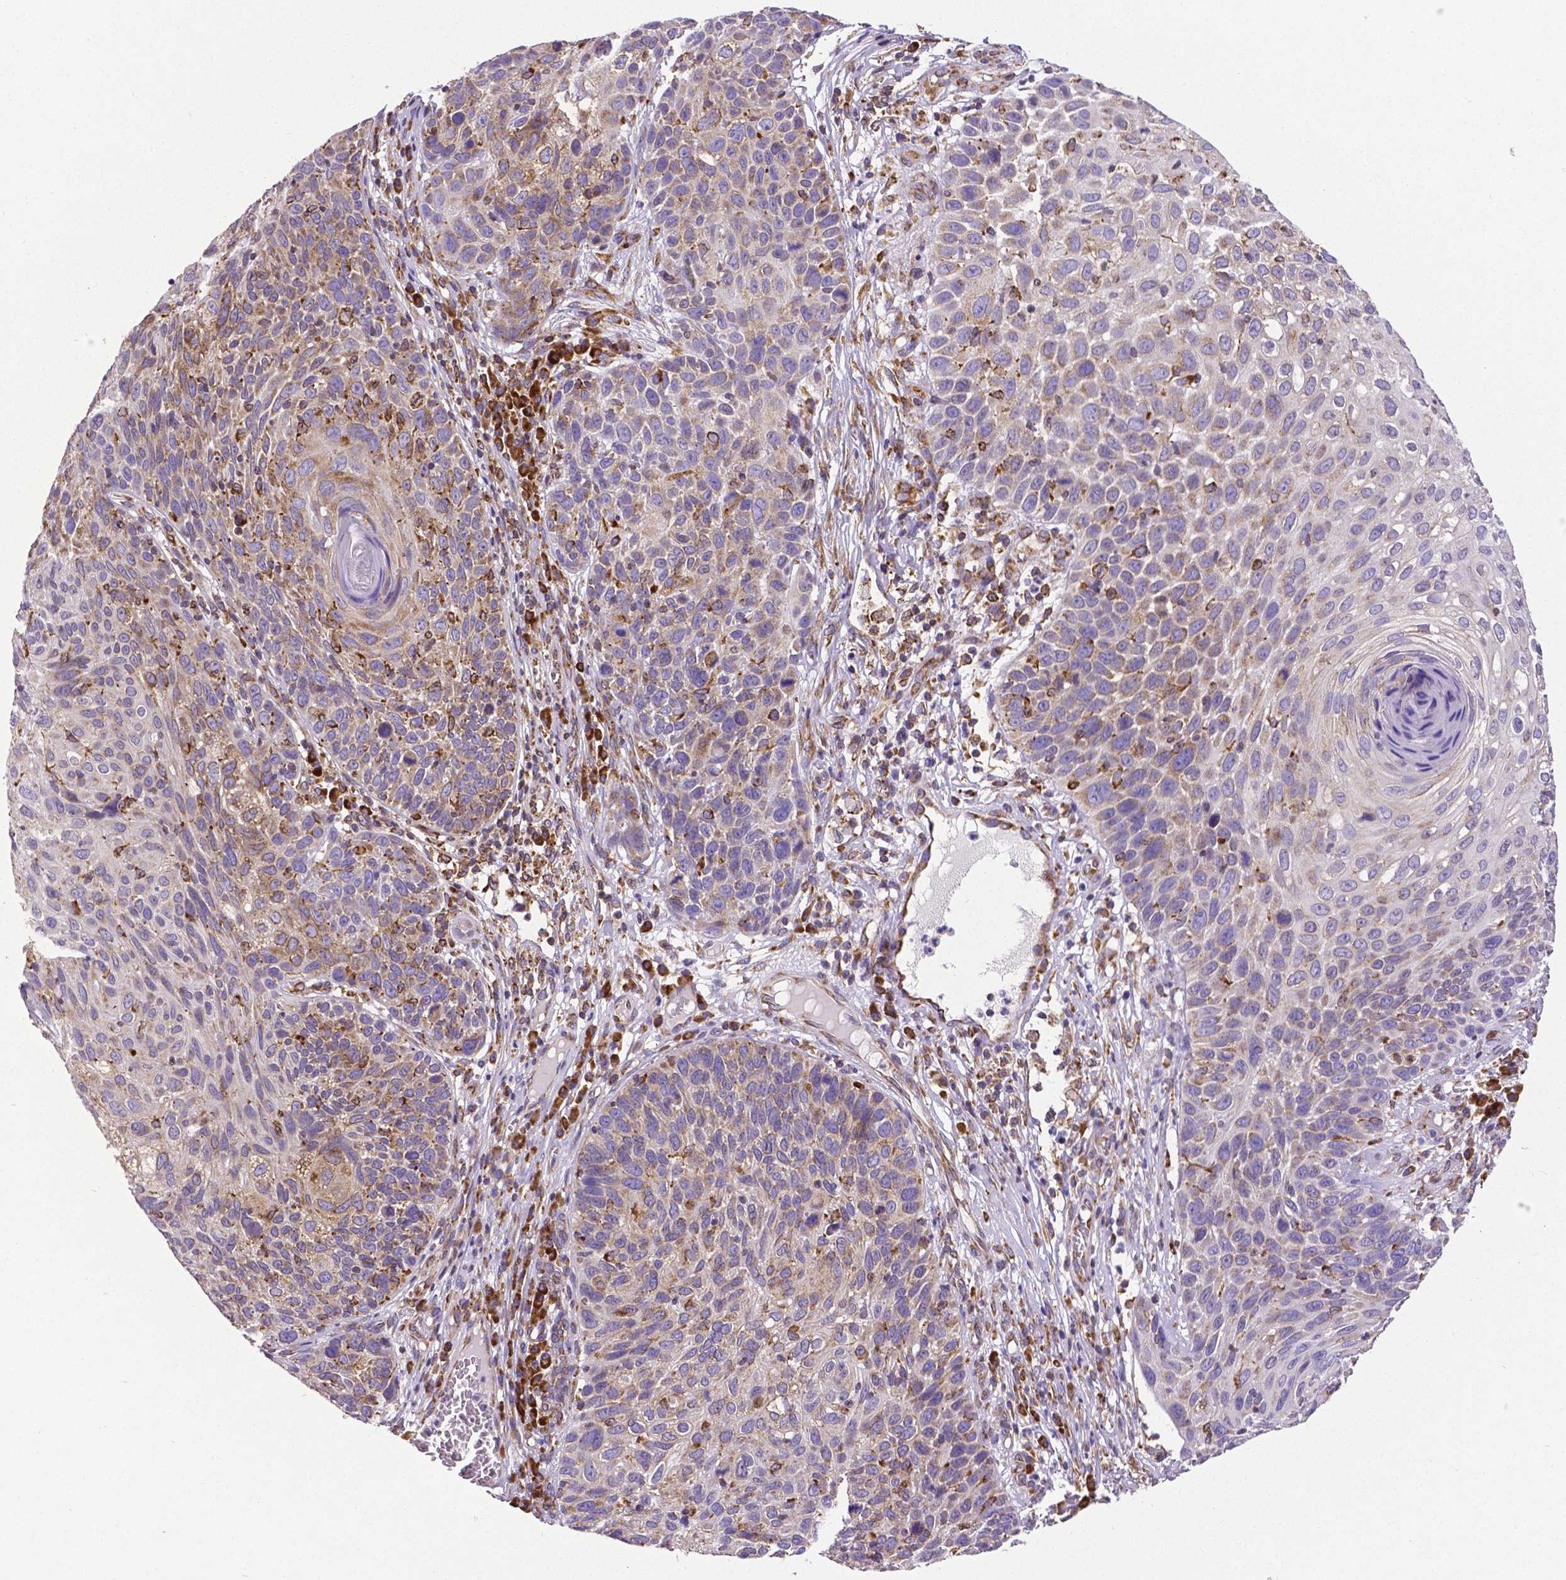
{"staining": {"intensity": "moderate", "quantity": "<25%", "location": "cytoplasmic/membranous"}, "tissue": "skin cancer", "cell_type": "Tumor cells", "image_type": "cancer", "snomed": [{"axis": "morphology", "description": "Squamous cell carcinoma, NOS"}, {"axis": "topography", "description": "Skin"}], "caption": "This photomicrograph demonstrates immunohistochemistry staining of human skin squamous cell carcinoma, with low moderate cytoplasmic/membranous positivity in approximately <25% of tumor cells.", "gene": "MTDH", "patient": {"sex": "male", "age": 92}}